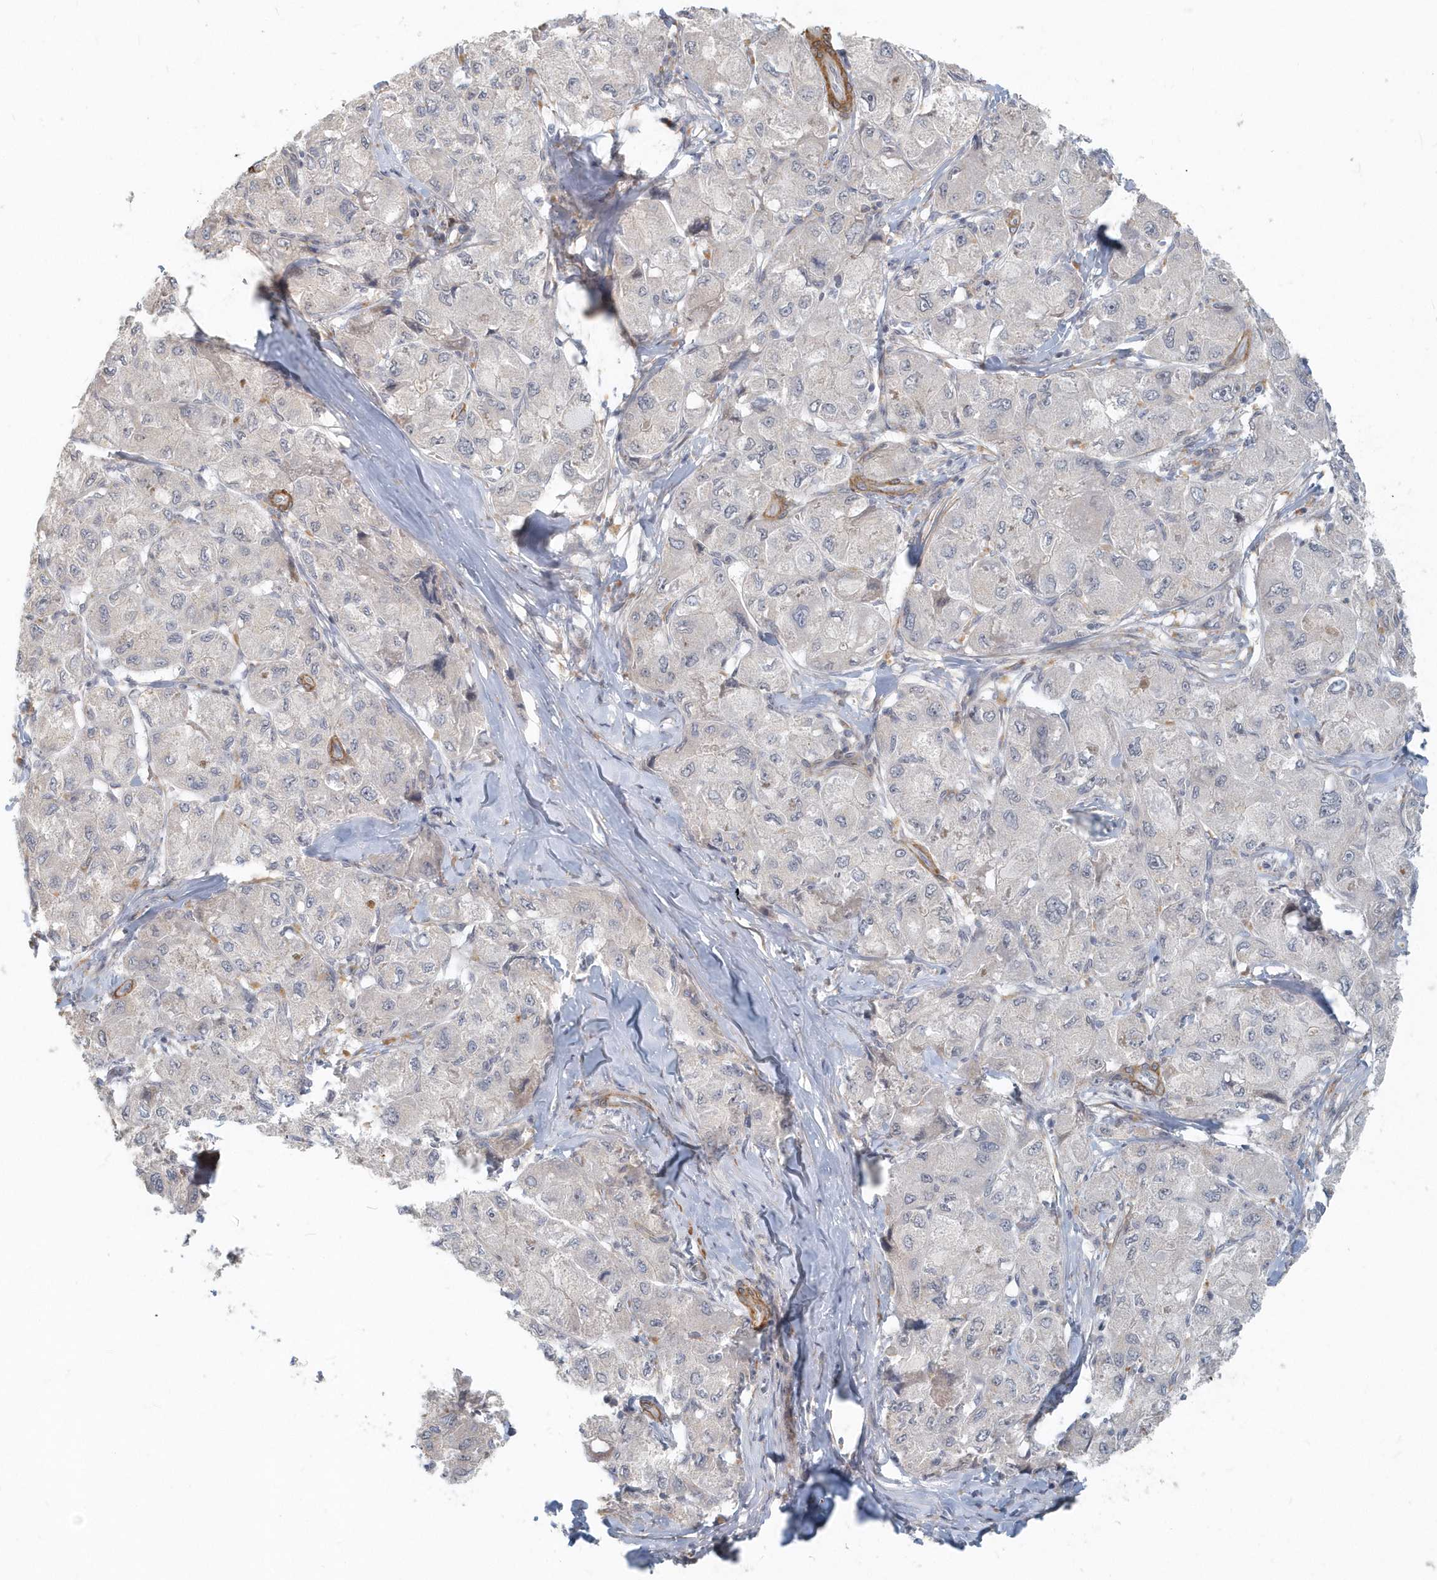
{"staining": {"intensity": "negative", "quantity": "none", "location": "none"}, "tissue": "liver cancer", "cell_type": "Tumor cells", "image_type": "cancer", "snomed": [{"axis": "morphology", "description": "Carcinoma, Hepatocellular, NOS"}, {"axis": "topography", "description": "Liver"}], "caption": "DAB immunohistochemical staining of liver cancer (hepatocellular carcinoma) exhibits no significant positivity in tumor cells.", "gene": "NAPB", "patient": {"sex": "male", "age": 80}}